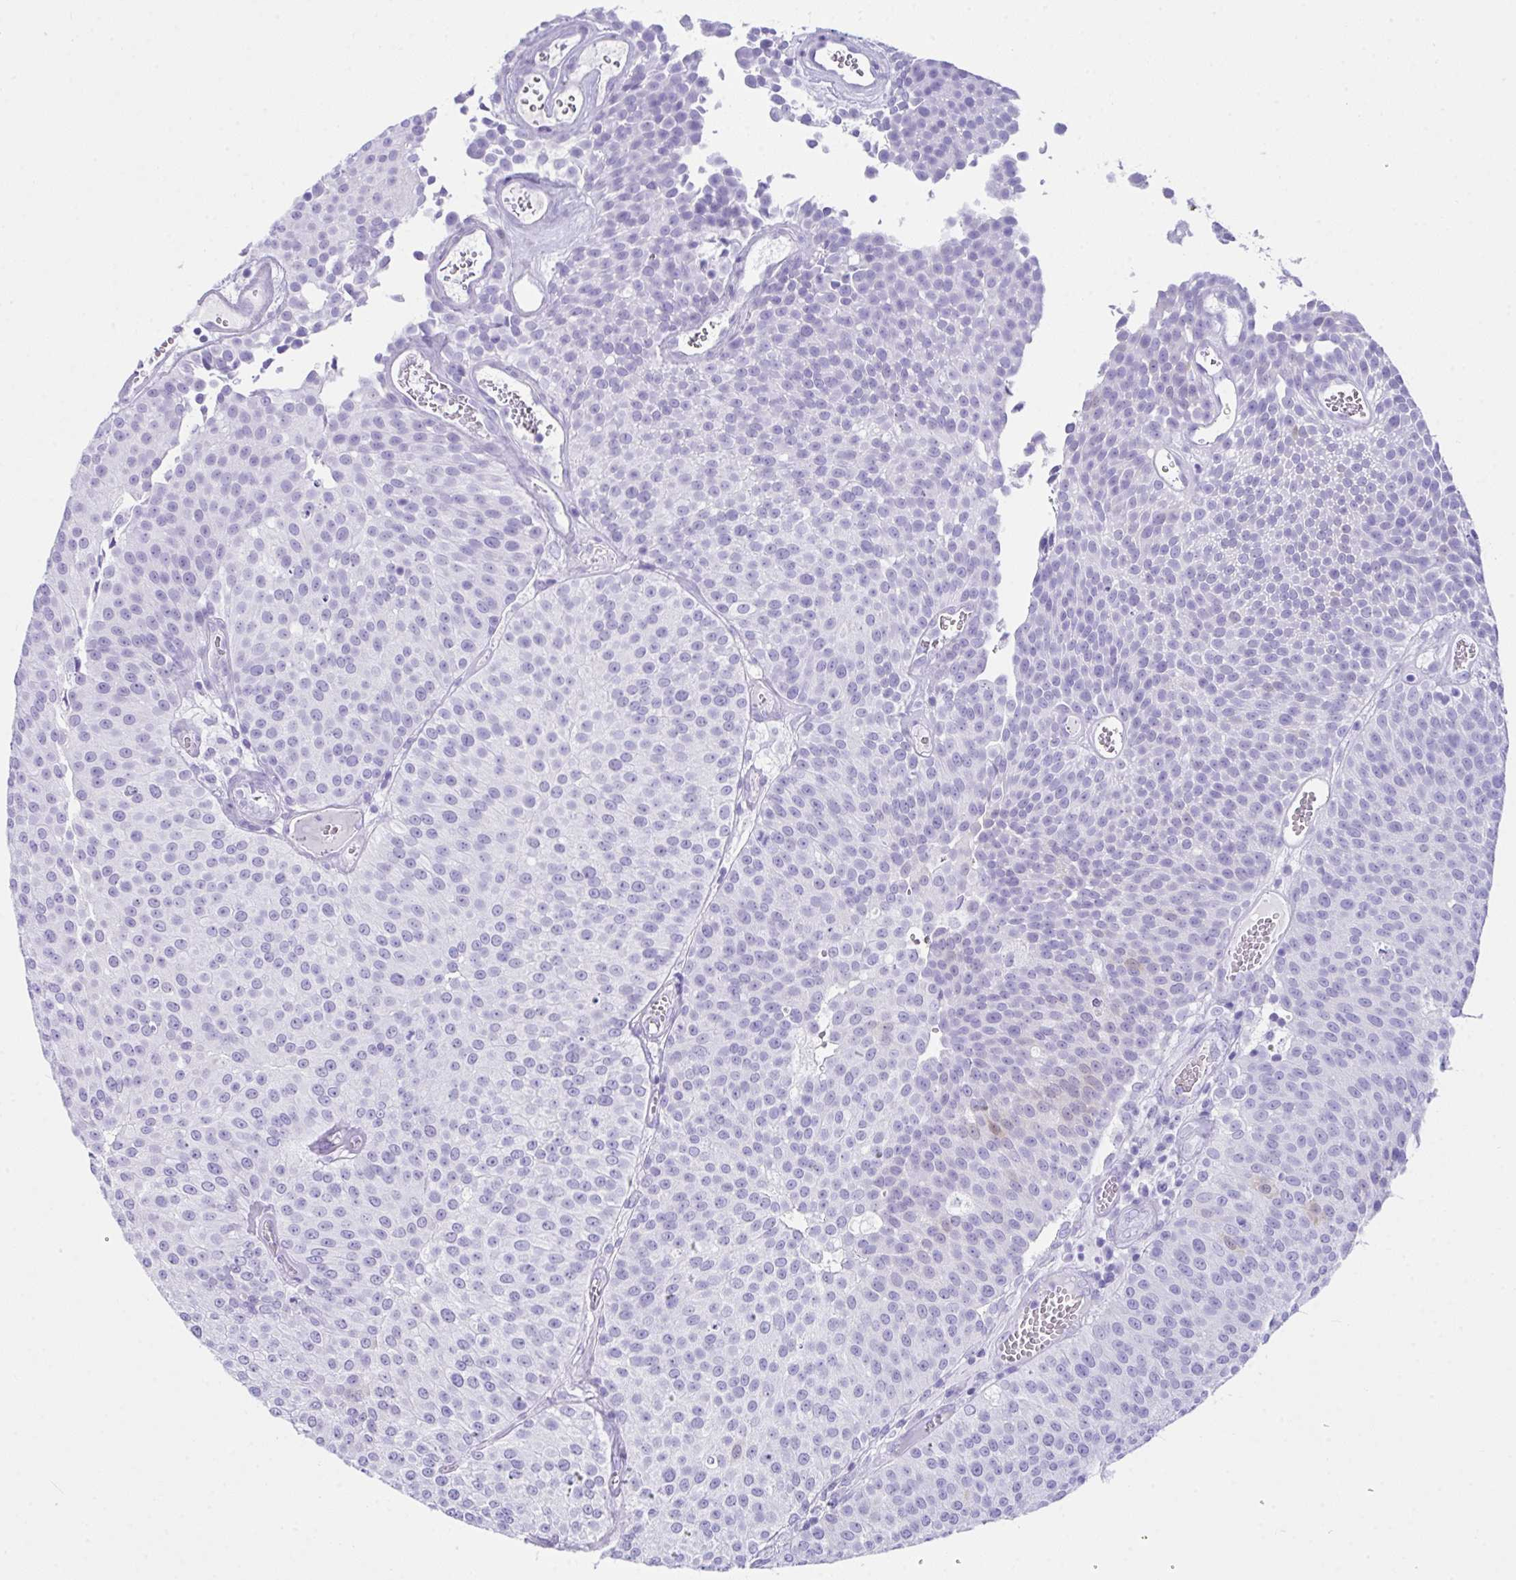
{"staining": {"intensity": "moderate", "quantity": "<25%", "location": "nuclear"}, "tissue": "urothelial cancer", "cell_type": "Tumor cells", "image_type": "cancer", "snomed": [{"axis": "morphology", "description": "Urothelial carcinoma, Low grade"}, {"axis": "topography", "description": "Urinary bladder"}], "caption": "The immunohistochemical stain shows moderate nuclear expression in tumor cells of urothelial cancer tissue. (brown staining indicates protein expression, while blue staining denotes nuclei).", "gene": "LGALS4", "patient": {"sex": "female", "age": 79}}